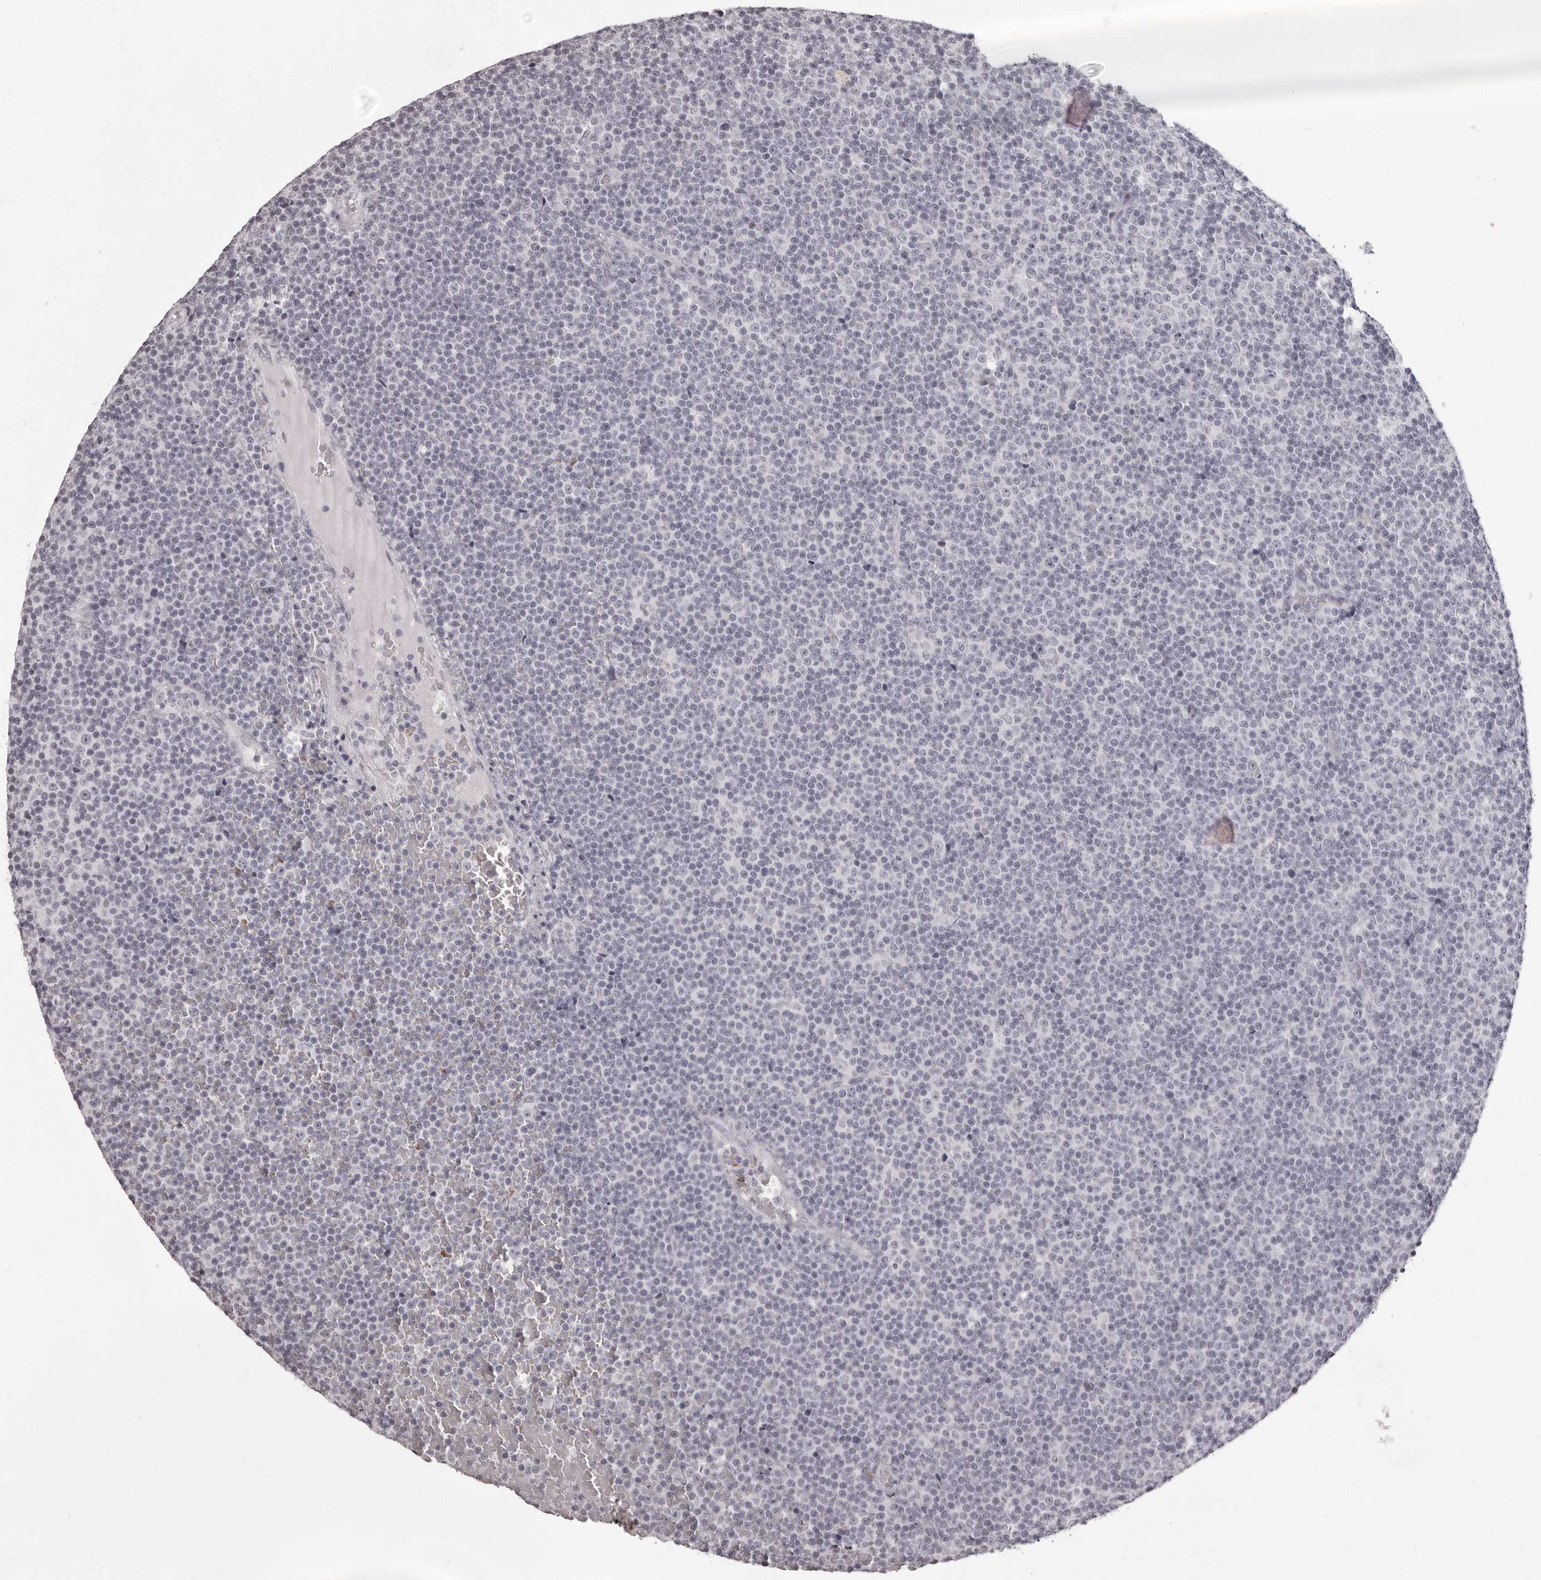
{"staining": {"intensity": "negative", "quantity": "none", "location": "none"}, "tissue": "lymphoma", "cell_type": "Tumor cells", "image_type": "cancer", "snomed": [{"axis": "morphology", "description": "Malignant lymphoma, non-Hodgkin's type, Low grade"}, {"axis": "topography", "description": "Lymph node"}], "caption": "Immunohistochemistry of lymphoma exhibits no positivity in tumor cells.", "gene": "C8orf74", "patient": {"sex": "female", "age": 67}}